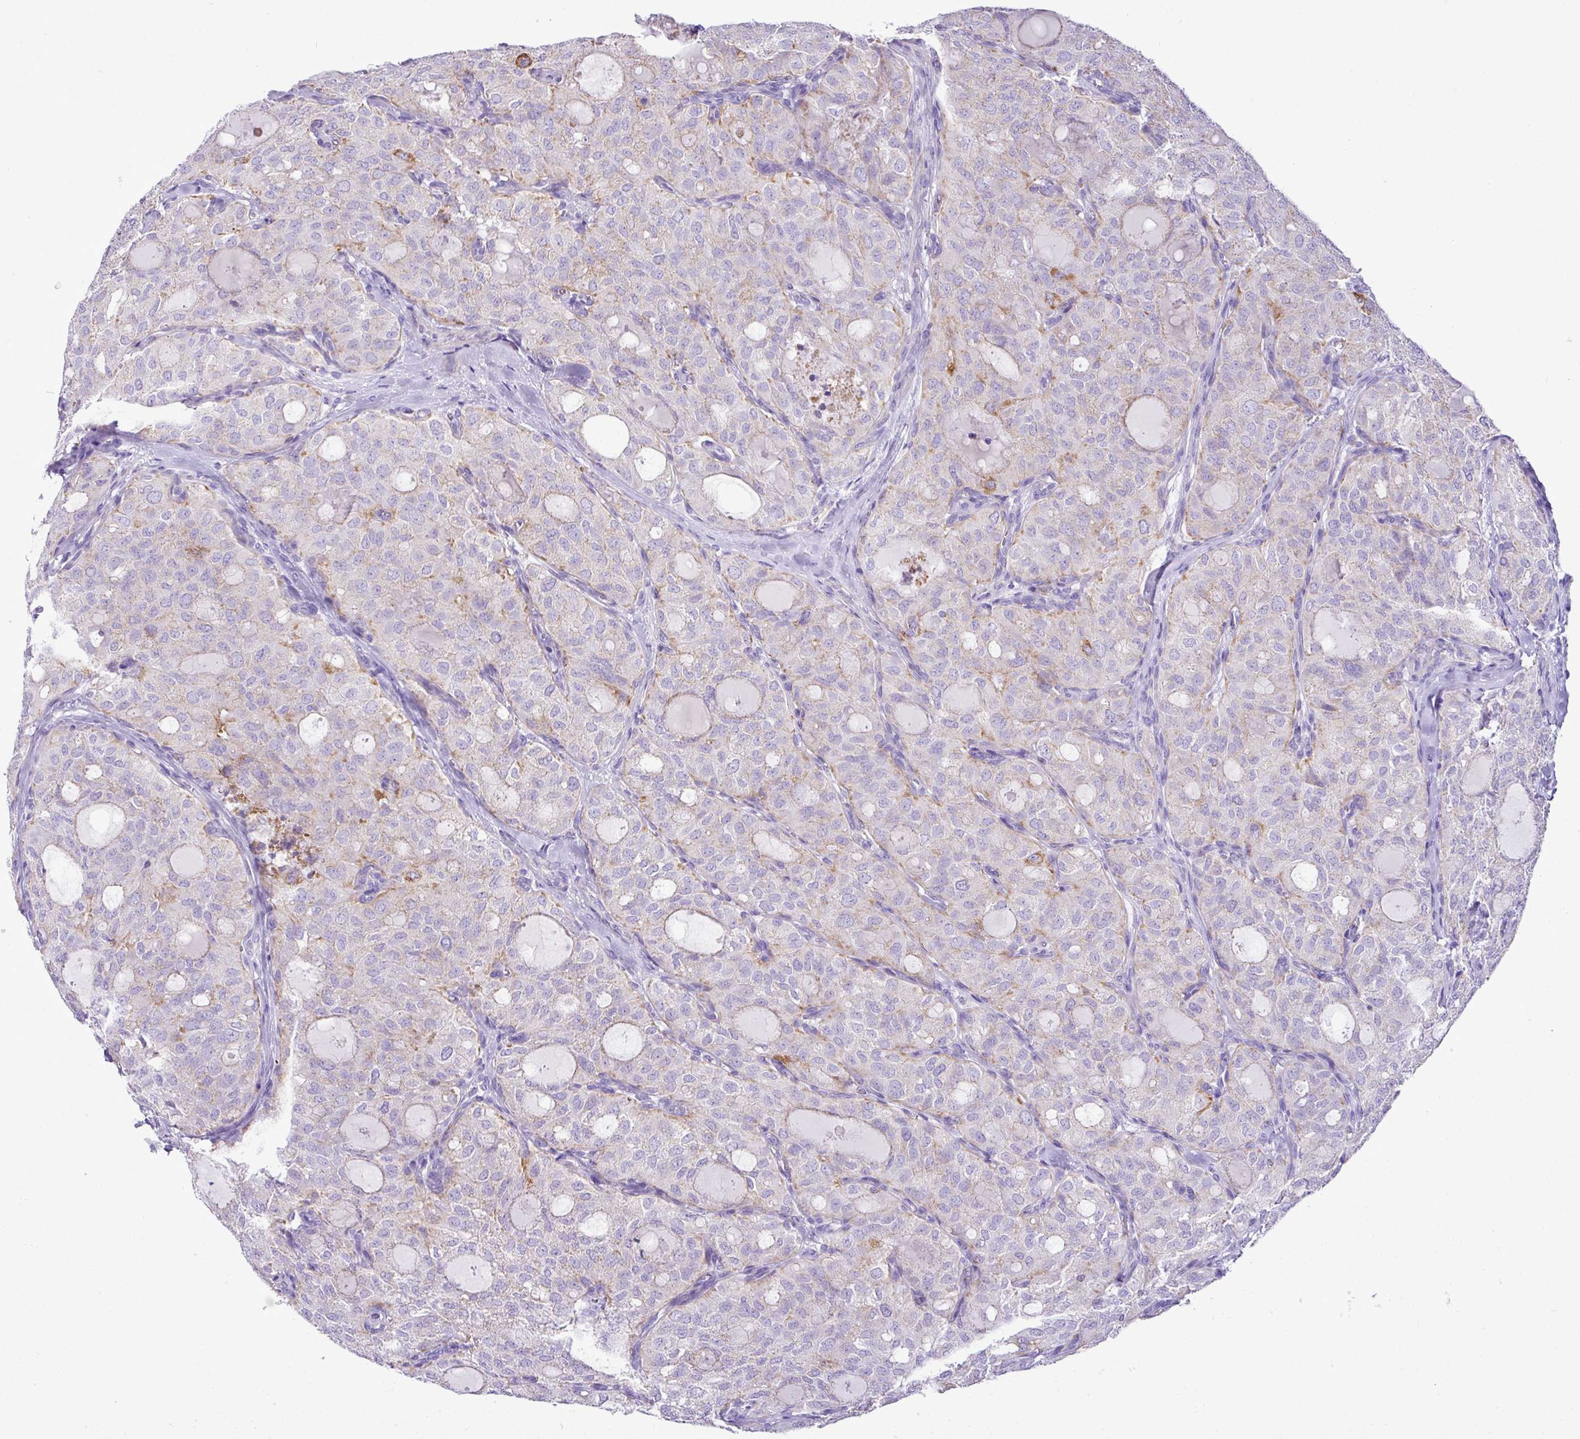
{"staining": {"intensity": "moderate", "quantity": "<25%", "location": "cytoplasmic/membranous"}, "tissue": "thyroid cancer", "cell_type": "Tumor cells", "image_type": "cancer", "snomed": [{"axis": "morphology", "description": "Follicular adenoma carcinoma, NOS"}, {"axis": "topography", "description": "Thyroid gland"}], "caption": "Follicular adenoma carcinoma (thyroid) stained with DAB (3,3'-diaminobenzidine) immunohistochemistry shows low levels of moderate cytoplasmic/membranous expression in approximately <25% of tumor cells.", "gene": "PGAP4", "patient": {"sex": "male", "age": 75}}